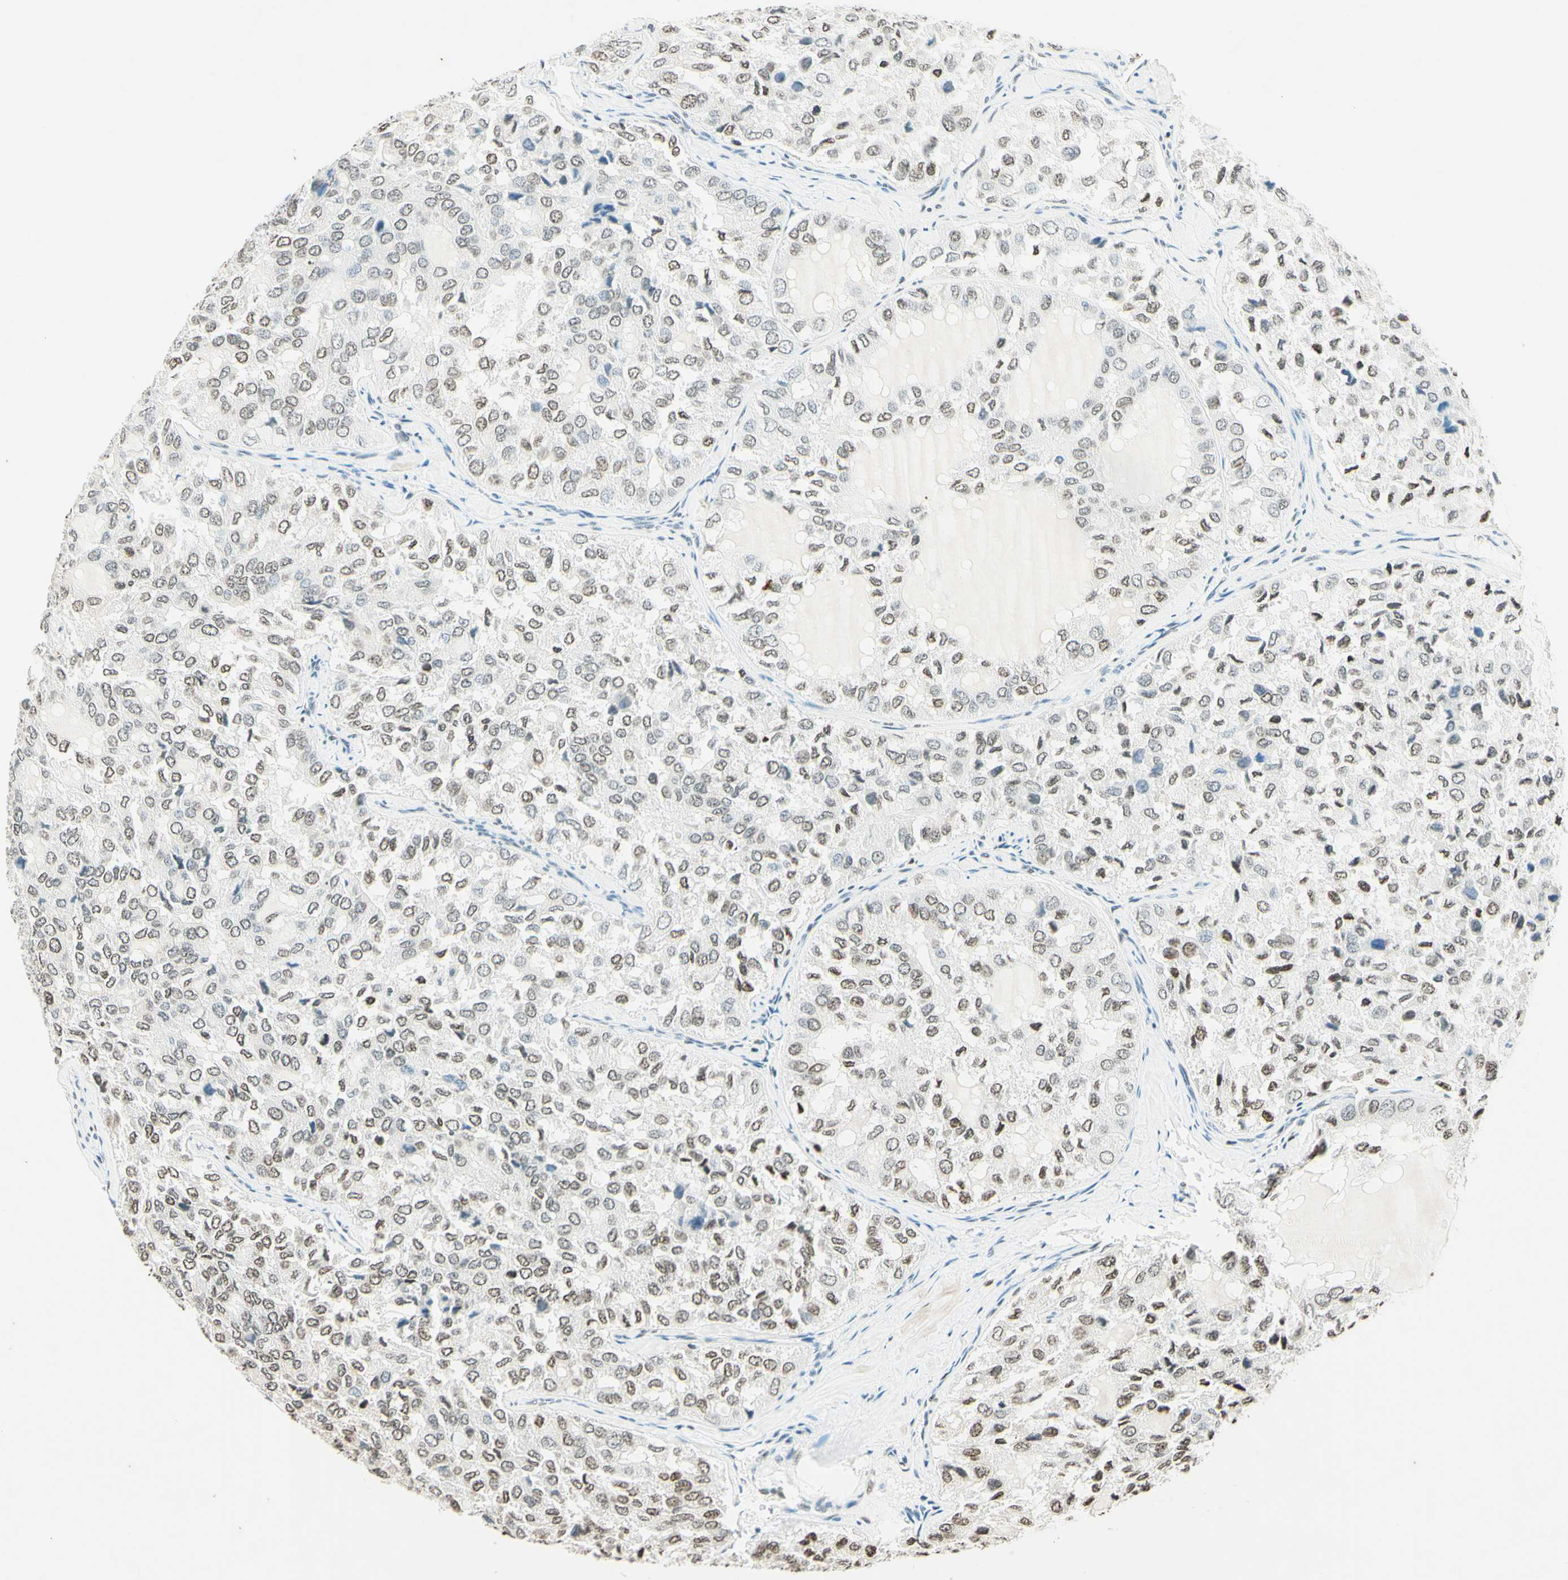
{"staining": {"intensity": "weak", "quantity": "25%-75%", "location": "nuclear"}, "tissue": "thyroid cancer", "cell_type": "Tumor cells", "image_type": "cancer", "snomed": [{"axis": "morphology", "description": "Follicular adenoma carcinoma, NOS"}, {"axis": "topography", "description": "Thyroid gland"}], "caption": "DAB immunohistochemical staining of human thyroid cancer (follicular adenoma carcinoma) demonstrates weak nuclear protein staining in approximately 25%-75% of tumor cells. The protein is shown in brown color, while the nuclei are stained blue.", "gene": "MSH2", "patient": {"sex": "male", "age": 75}}